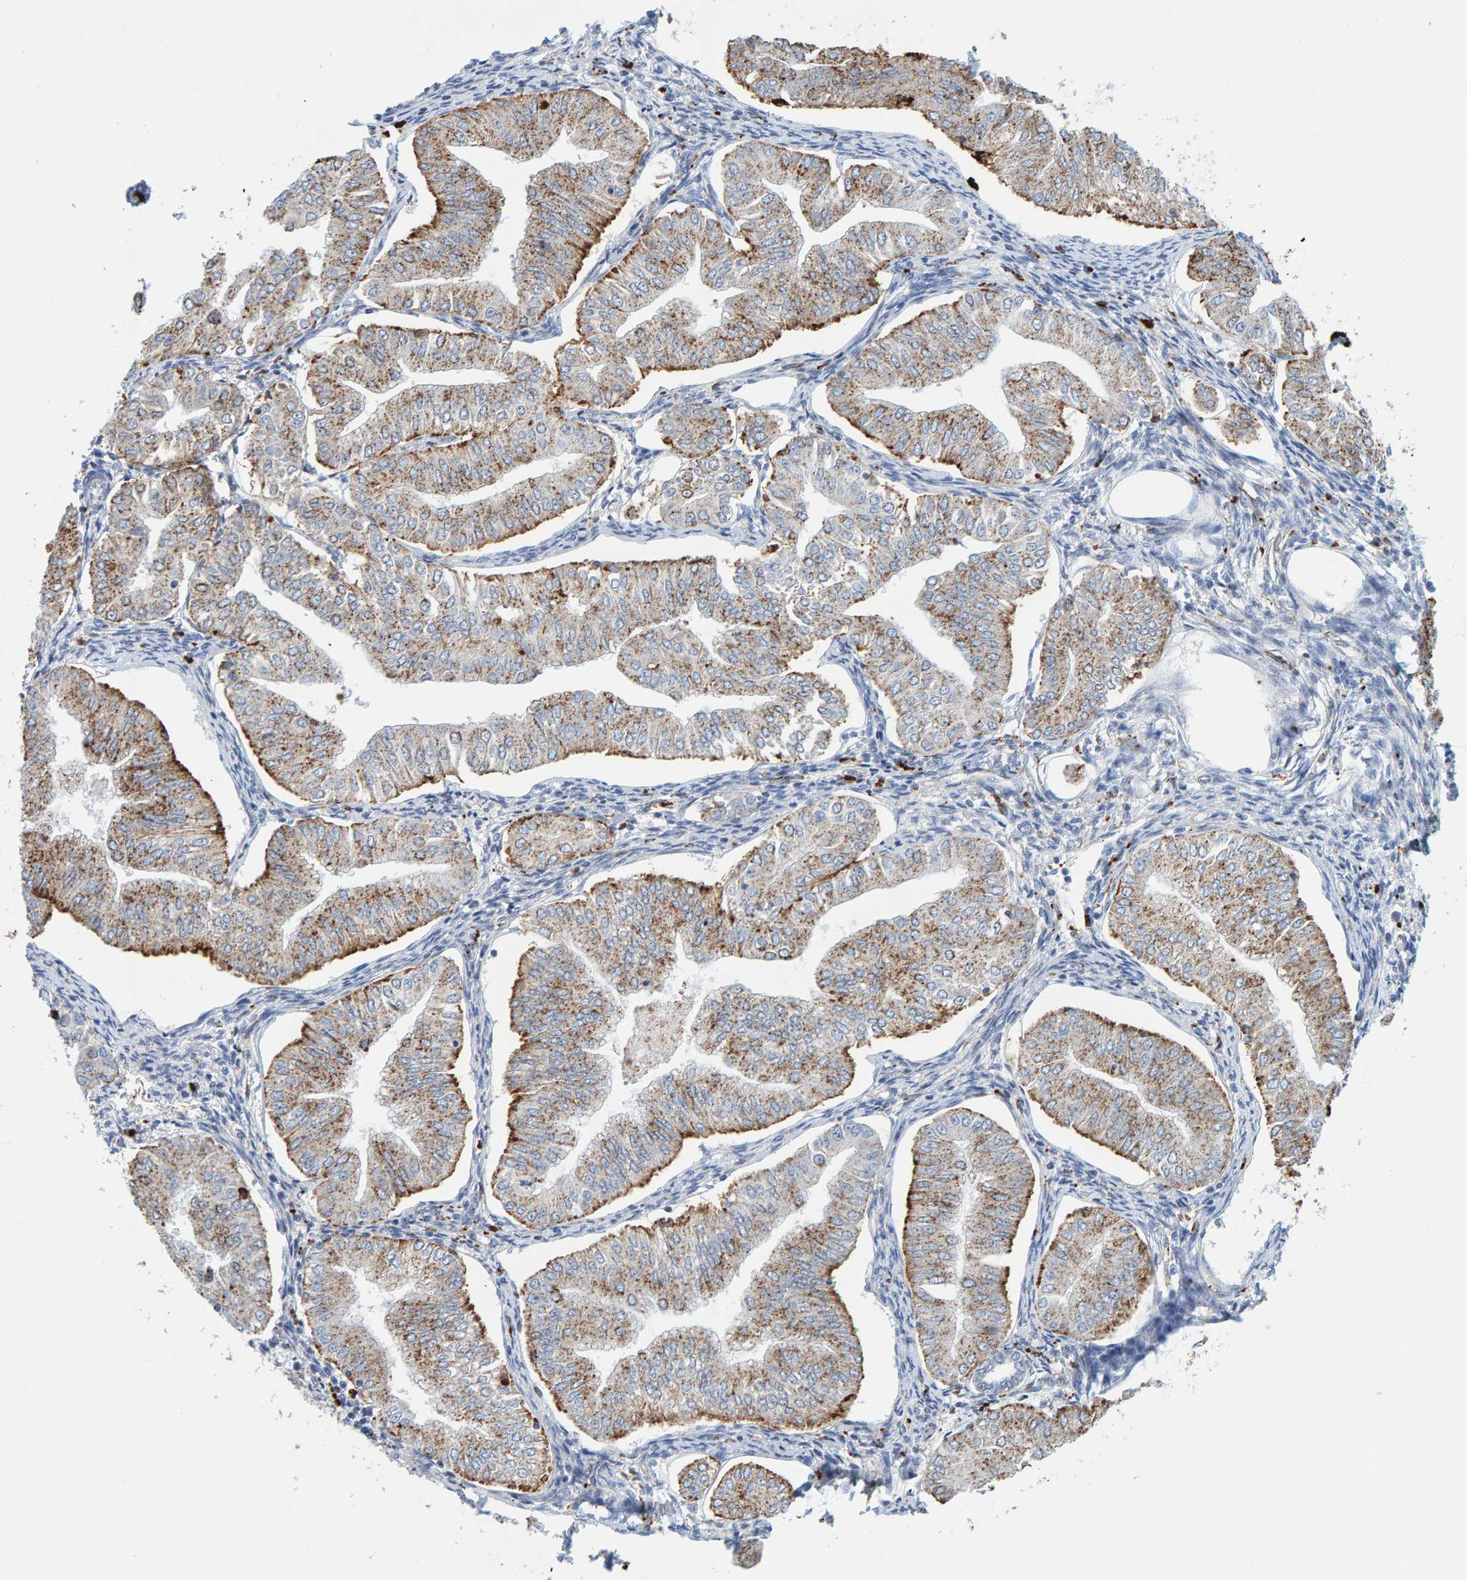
{"staining": {"intensity": "moderate", "quantity": ">75%", "location": "cytoplasmic/membranous"}, "tissue": "endometrial cancer", "cell_type": "Tumor cells", "image_type": "cancer", "snomed": [{"axis": "morphology", "description": "Normal tissue, NOS"}, {"axis": "morphology", "description": "Adenocarcinoma, NOS"}, {"axis": "topography", "description": "Endometrium"}], "caption": "Immunohistochemical staining of human endometrial cancer (adenocarcinoma) shows moderate cytoplasmic/membranous protein staining in about >75% of tumor cells.", "gene": "BIN3", "patient": {"sex": "female", "age": 53}}